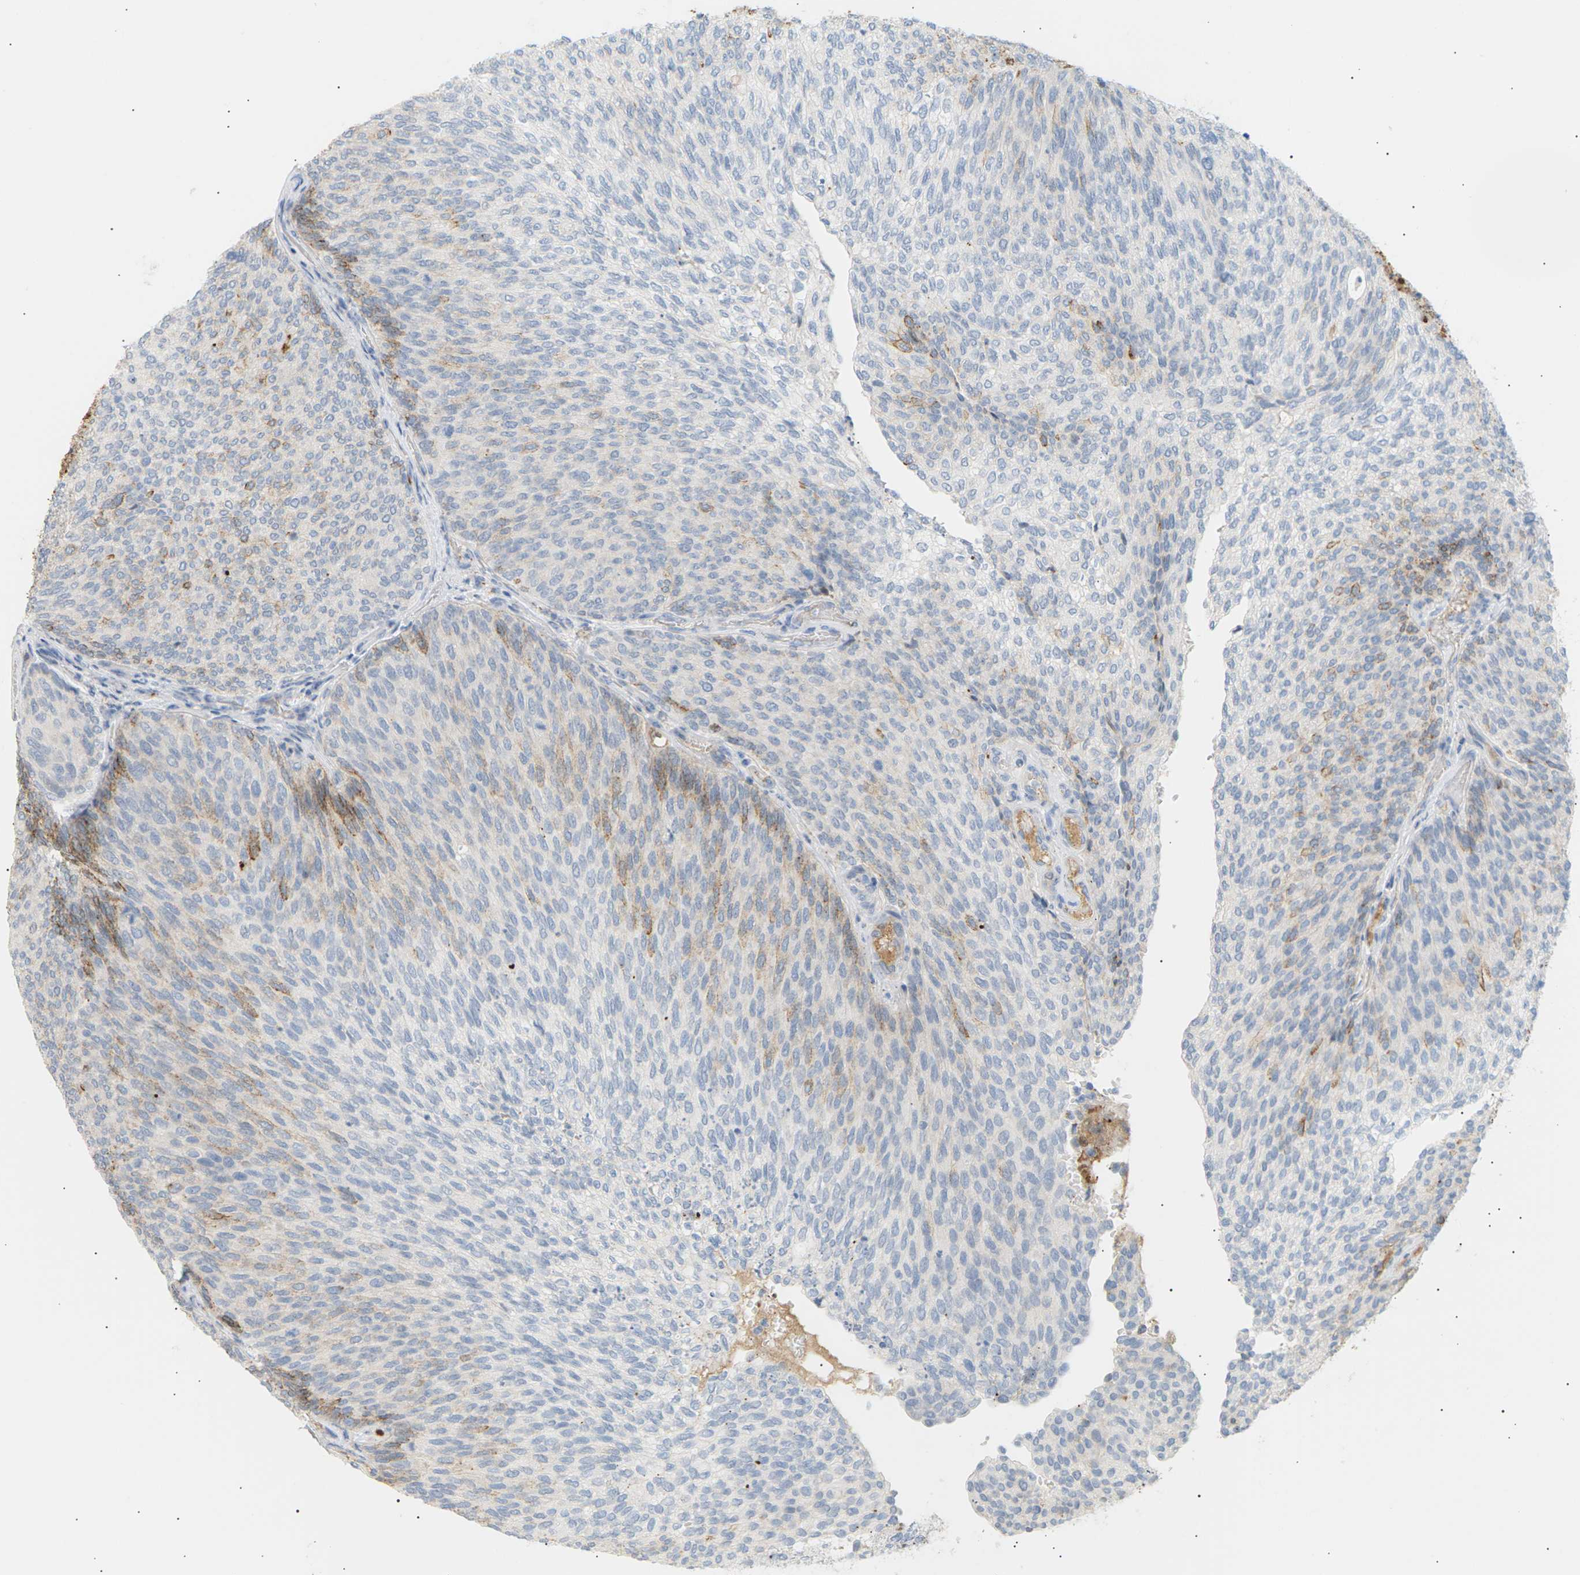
{"staining": {"intensity": "moderate", "quantity": "<25%", "location": "cytoplasmic/membranous"}, "tissue": "urothelial cancer", "cell_type": "Tumor cells", "image_type": "cancer", "snomed": [{"axis": "morphology", "description": "Urothelial carcinoma, Low grade"}, {"axis": "topography", "description": "Urinary bladder"}], "caption": "A histopathology image of human low-grade urothelial carcinoma stained for a protein demonstrates moderate cytoplasmic/membranous brown staining in tumor cells.", "gene": "CLU", "patient": {"sex": "female", "age": 79}}